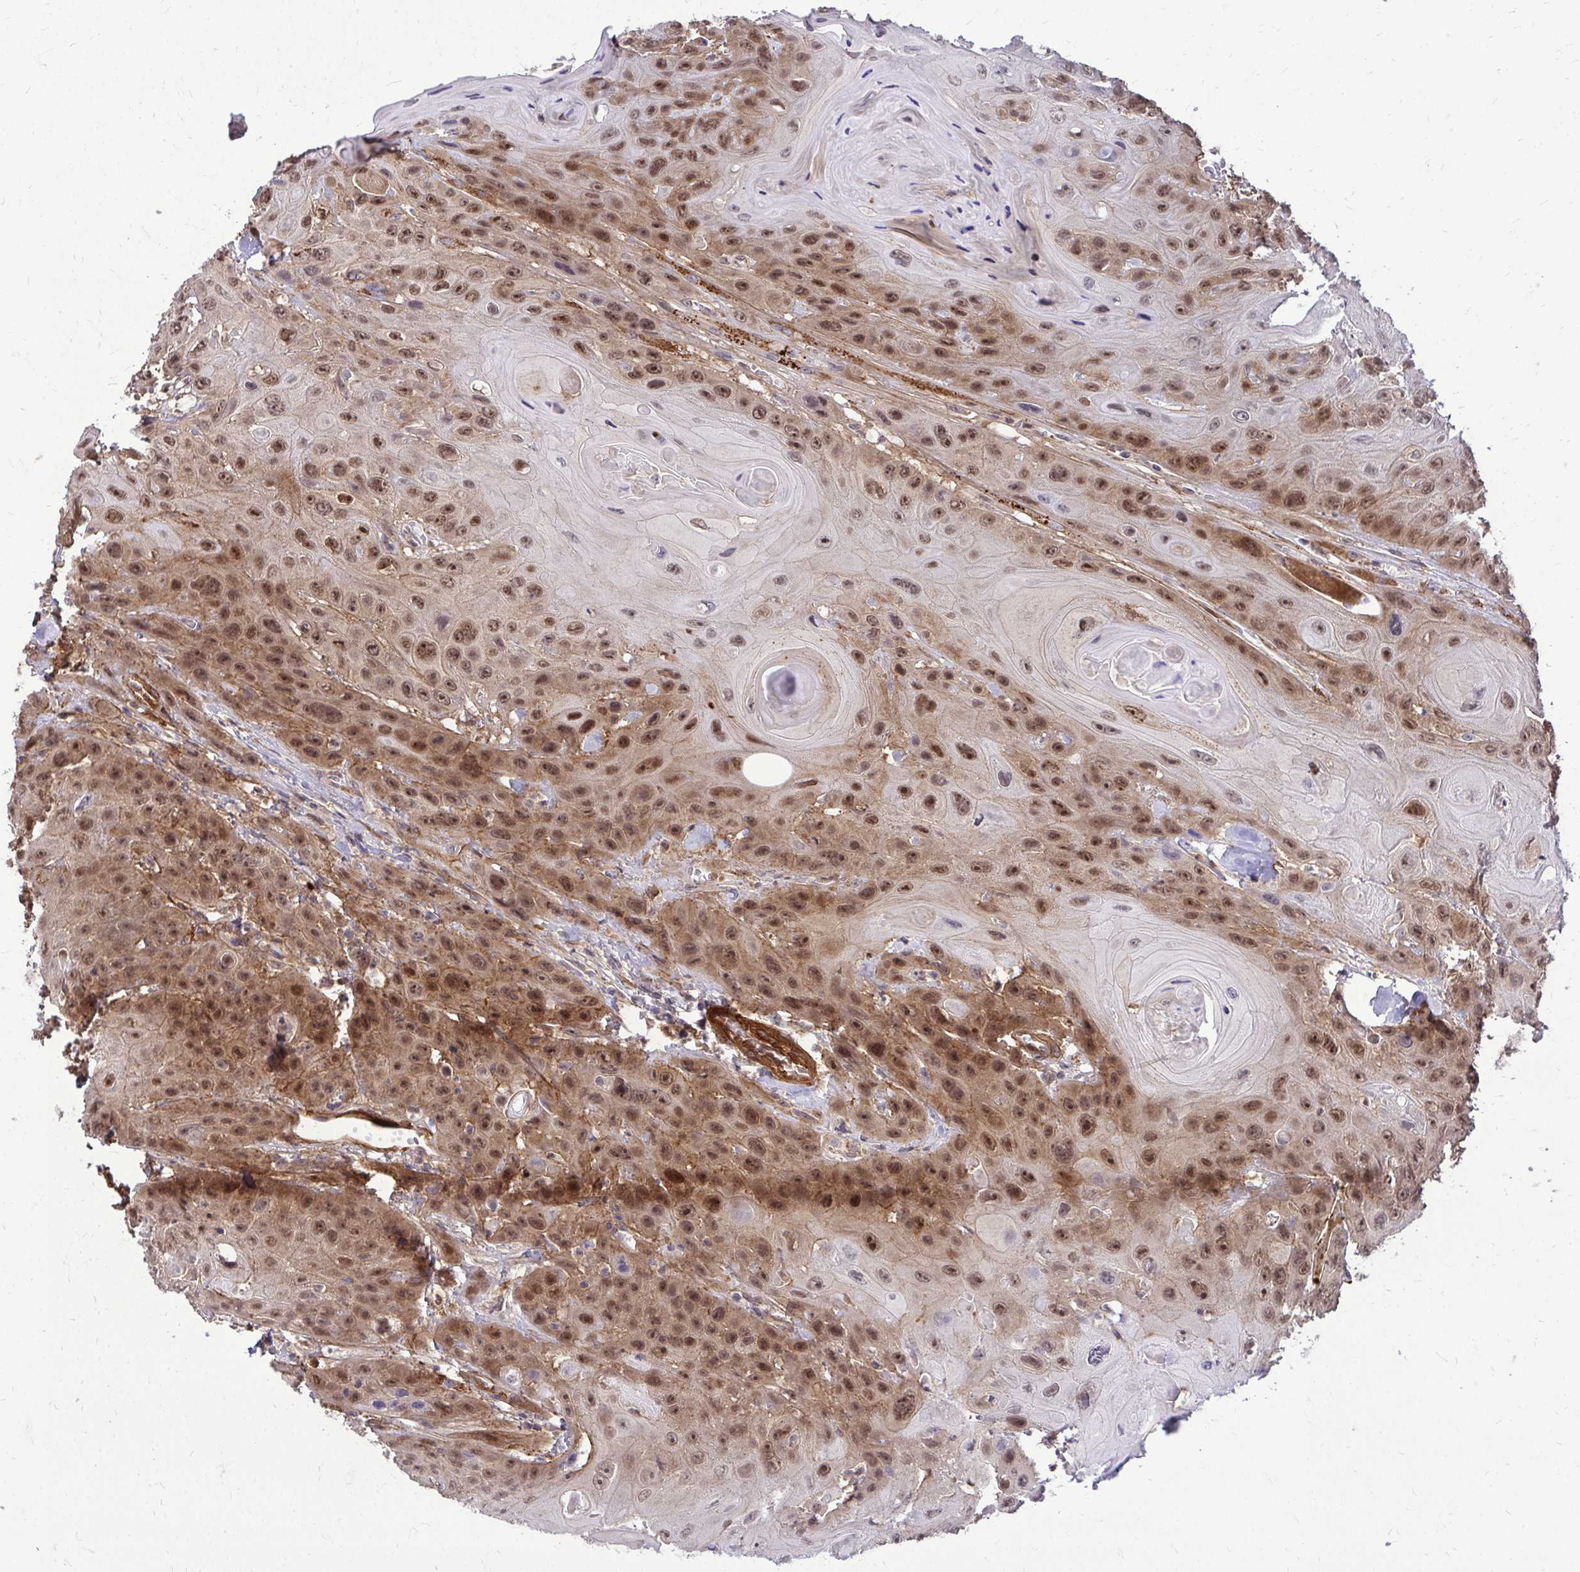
{"staining": {"intensity": "moderate", "quantity": ">75%", "location": "cytoplasmic/membranous,nuclear"}, "tissue": "head and neck cancer", "cell_type": "Tumor cells", "image_type": "cancer", "snomed": [{"axis": "morphology", "description": "Squamous cell carcinoma, NOS"}, {"axis": "topography", "description": "Head-Neck"}], "caption": "A brown stain labels moderate cytoplasmic/membranous and nuclear staining of a protein in squamous cell carcinoma (head and neck) tumor cells.", "gene": "TRIP6", "patient": {"sex": "female", "age": 59}}